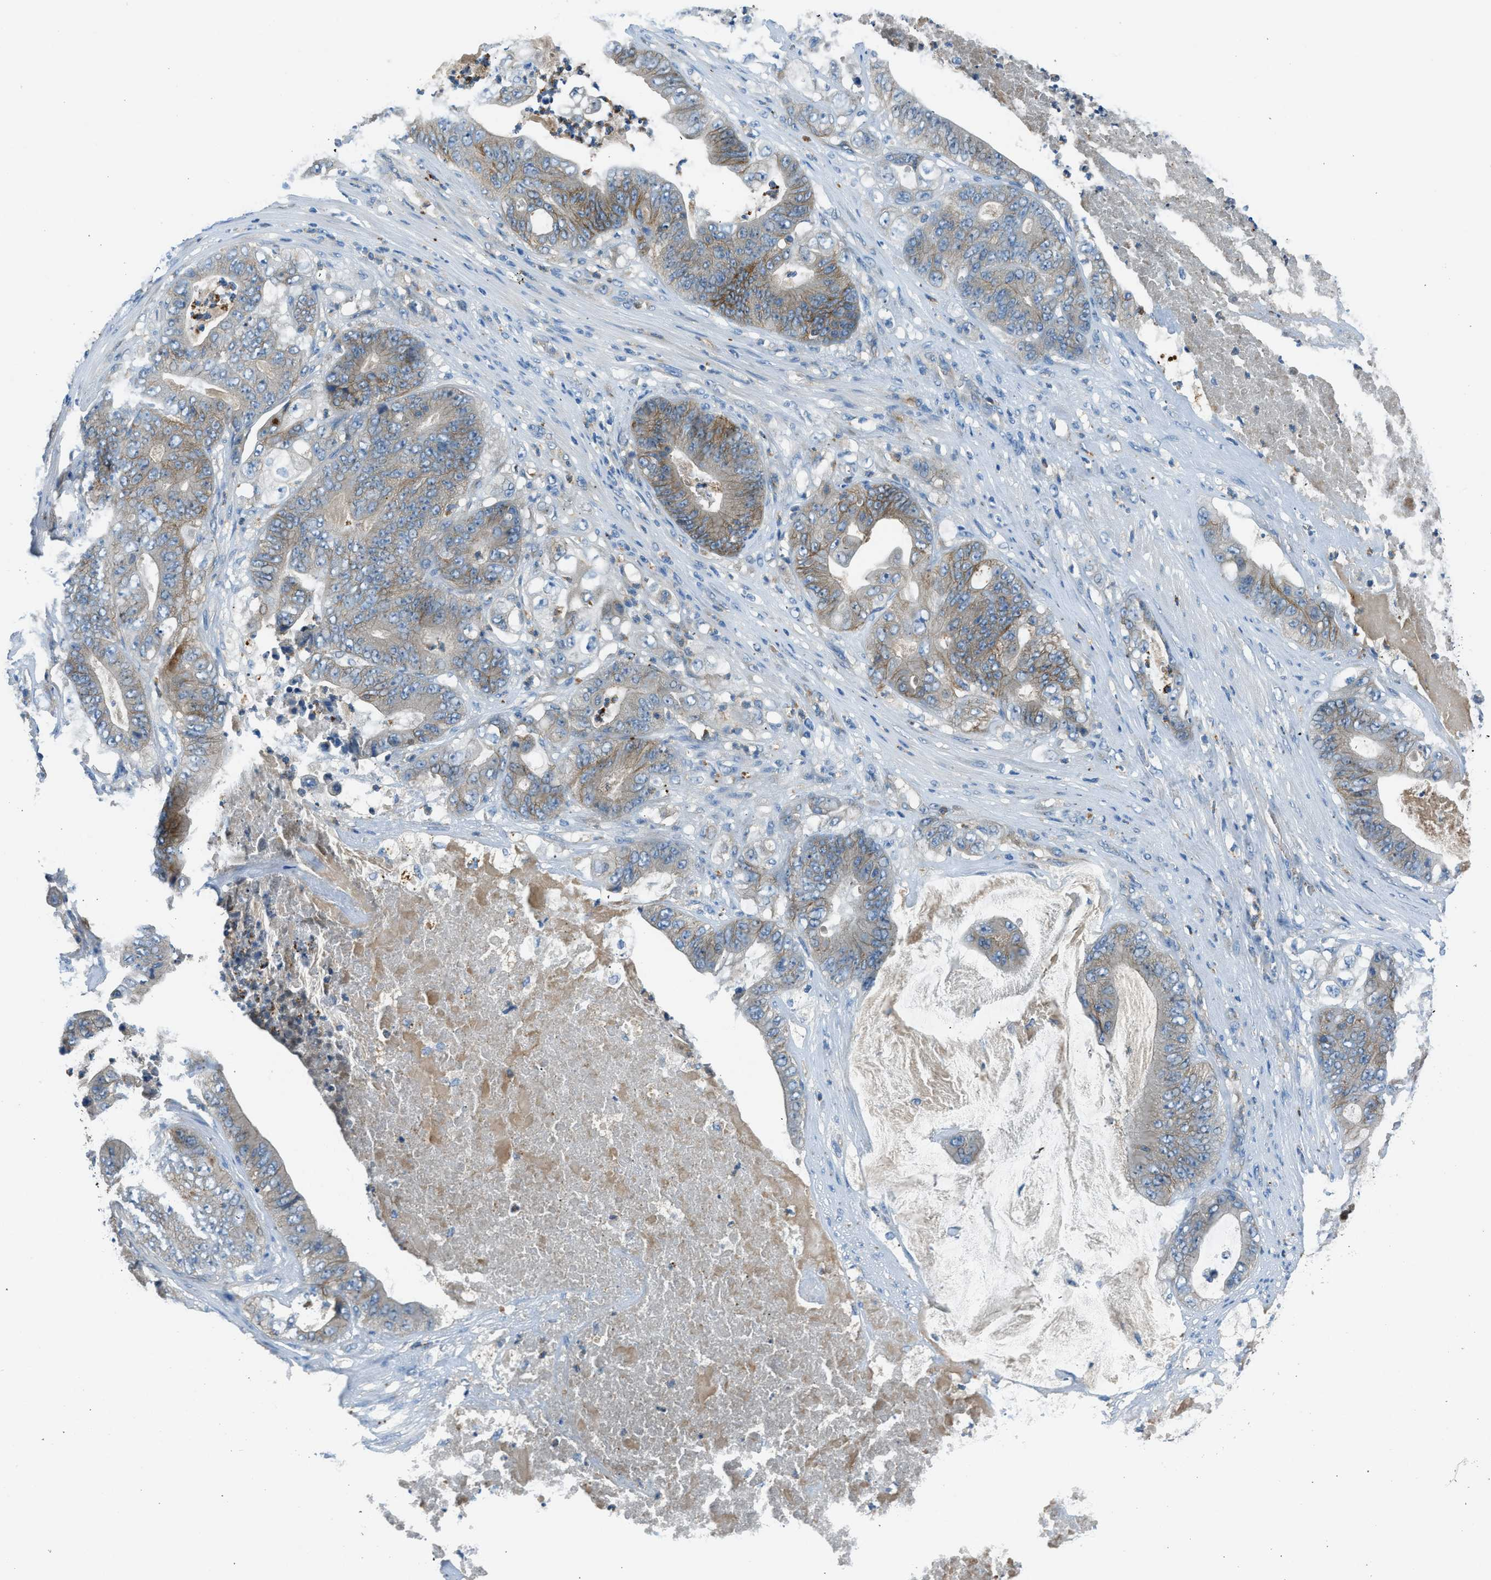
{"staining": {"intensity": "moderate", "quantity": "<25%", "location": "cytoplasmic/membranous"}, "tissue": "stomach cancer", "cell_type": "Tumor cells", "image_type": "cancer", "snomed": [{"axis": "morphology", "description": "Adenocarcinoma, NOS"}, {"axis": "topography", "description": "Stomach"}], "caption": "Stomach cancer stained for a protein (brown) displays moderate cytoplasmic/membranous positive positivity in approximately <25% of tumor cells.", "gene": "BMP1", "patient": {"sex": "female", "age": 73}}